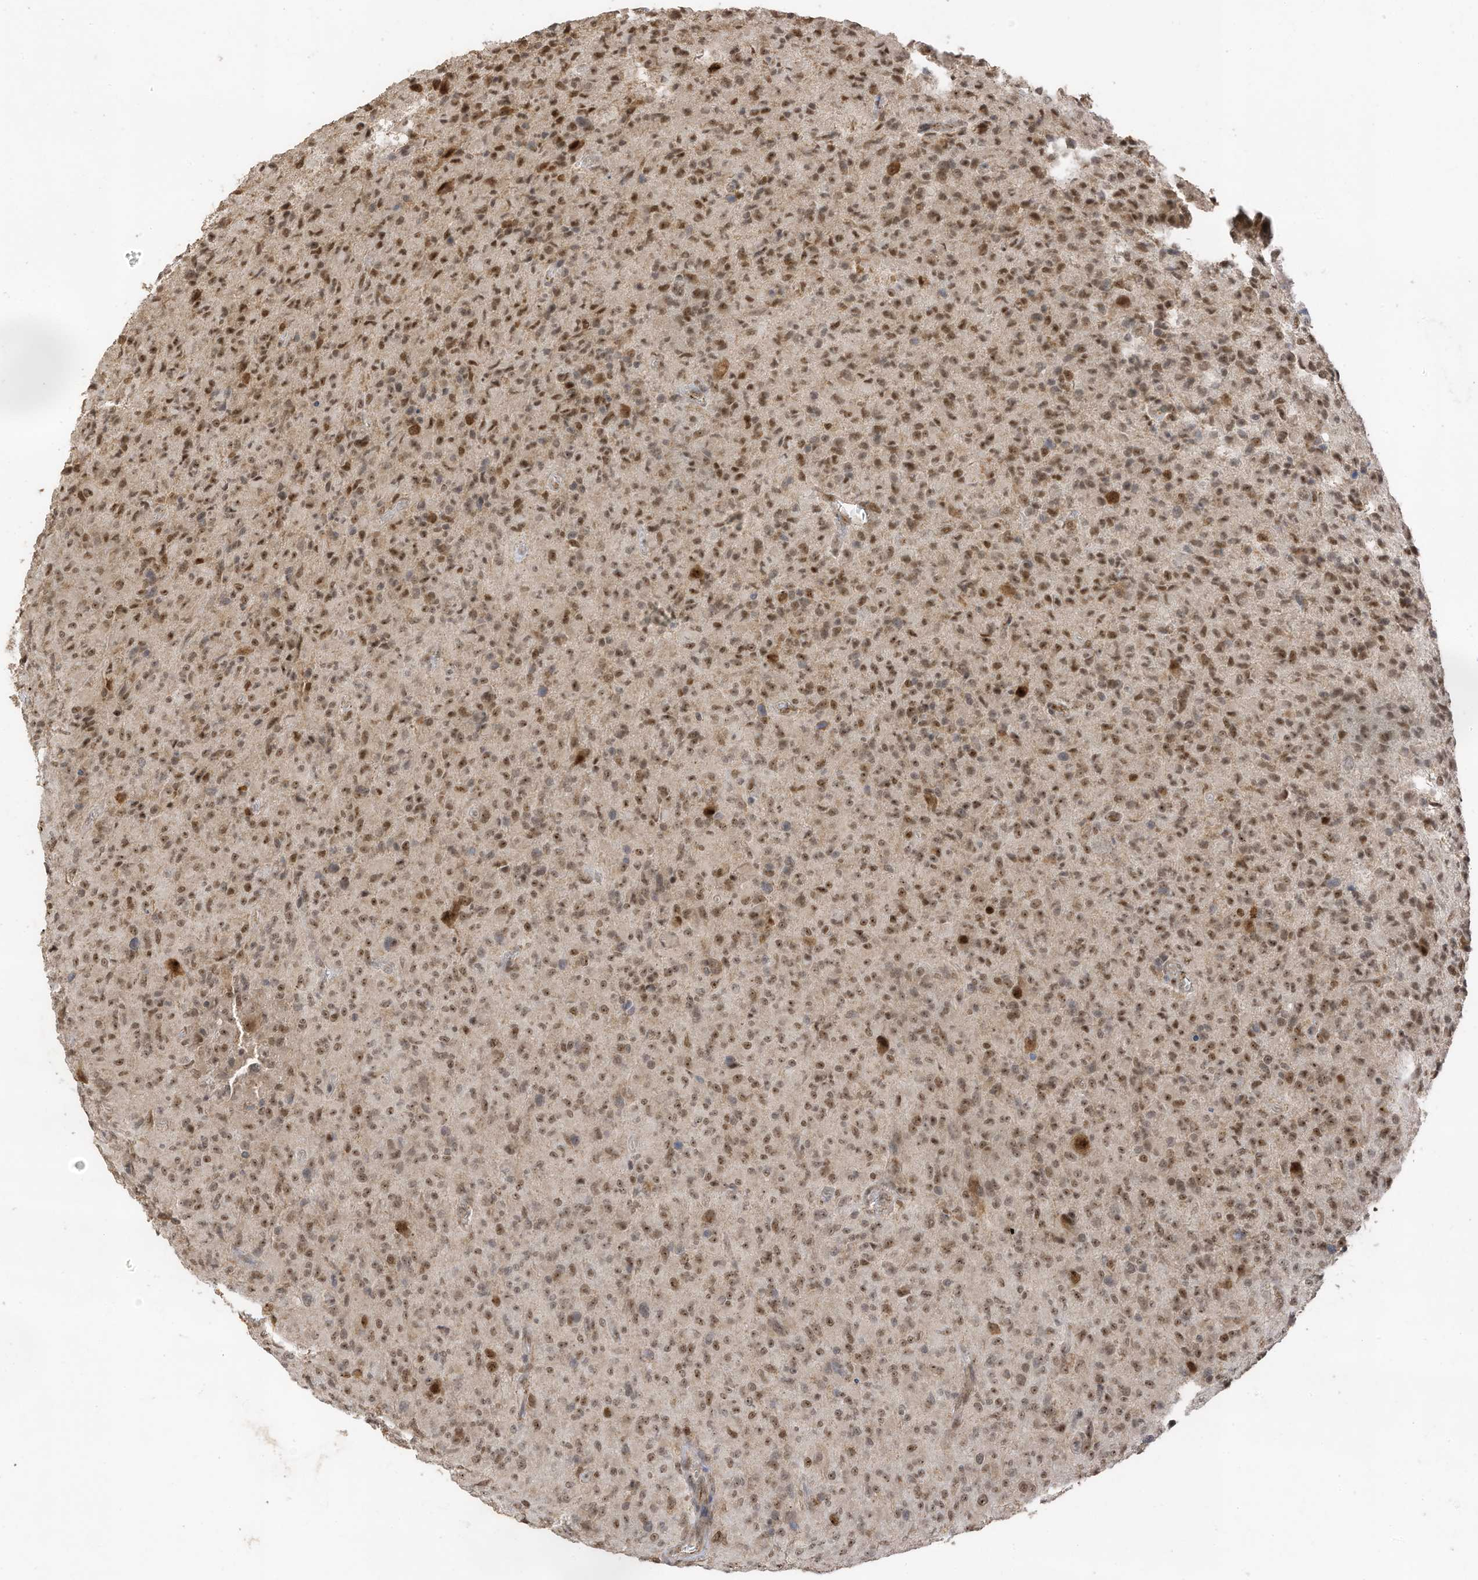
{"staining": {"intensity": "moderate", "quantity": ">75%", "location": "nuclear"}, "tissue": "glioma", "cell_type": "Tumor cells", "image_type": "cancer", "snomed": [{"axis": "morphology", "description": "Glioma, malignant, High grade"}, {"axis": "topography", "description": "Brain"}], "caption": "Malignant glioma (high-grade) stained for a protein (brown) demonstrates moderate nuclear positive expression in approximately >75% of tumor cells.", "gene": "ERLEC1", "patient": {"sex": "female", "age": 57}}